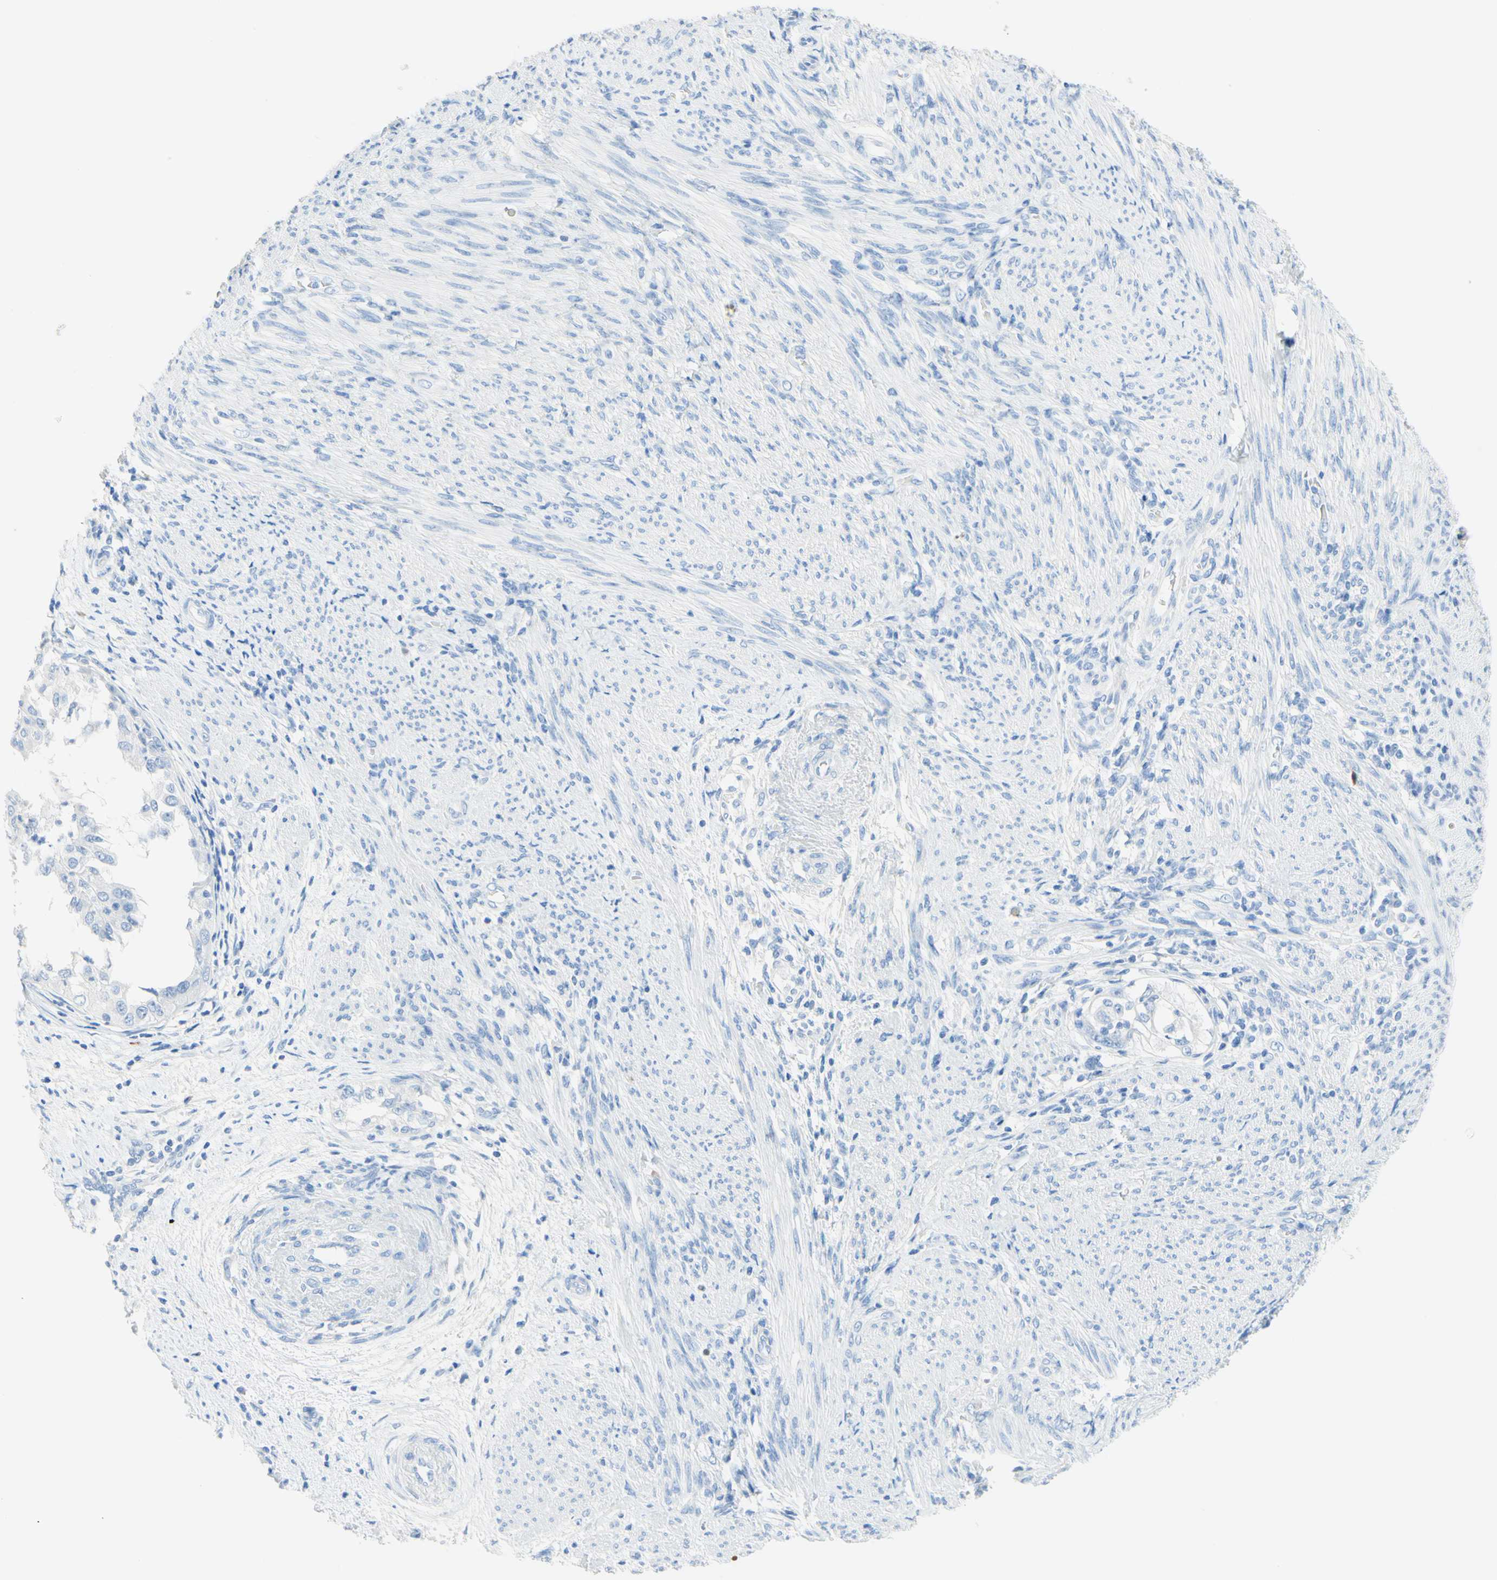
{"staining": {"intensity": "negative", "quantity": "none", "location": "none"}, "tissue": "endometrial cancer", "cell_type": "Tumor cells", "image_type": "cancer", "snomed": [{"axis": "morphology", "description": "Adenocarcinoma, NOS"}, {"axis": "topography", "description": "Endometrium"}], "caption": "This is an immunohistochemistry (IHC) photomicrograph of human adenocarcinoma (endometrial). There is no positivity in tumor cells.", "gene": "IL6ST", "patient": {"sex": "female", "age": 85}}